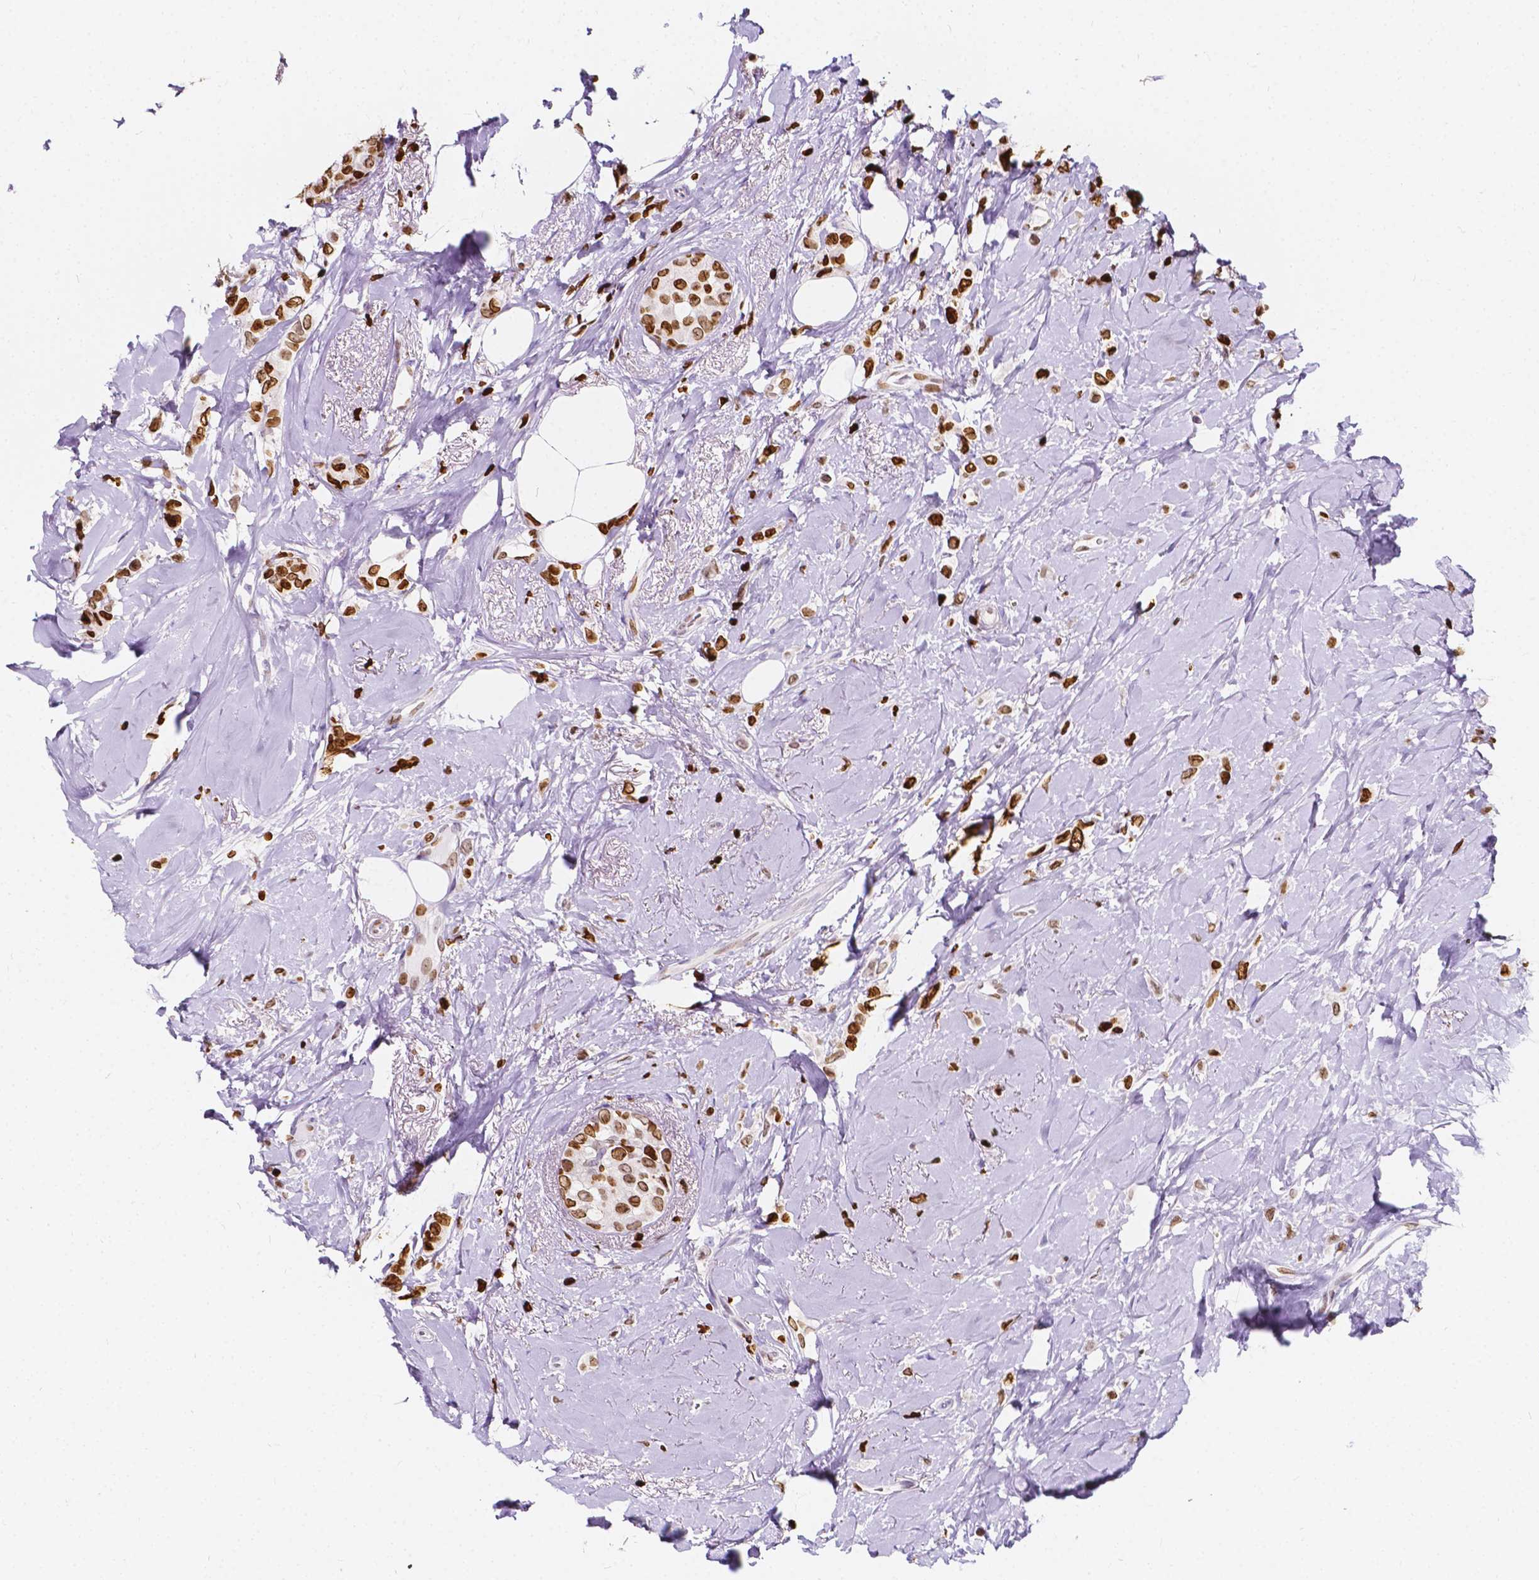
{"staining": {"intensity": "strong", "quantity": ">75%", "location": "nuclear"}, "tissue": "breast cancer", "cell_type": "Tumor cells", "image_type": "cancer", "snomed": [{"axis": "morphology", "description": "Lobular carcinoma"}, {"axis": "topography", "description": "Breast"}], "caption": "Immunohistochemistry (DAB (3,3'-diaminobenzidine)) staining of breast cancer (lobular carcinoma) reveals strong nuclear protein positivity in approximately >75% of tumor cells.", "gene": "CBY3", "patient": {"sex": "female", "age": 66}}